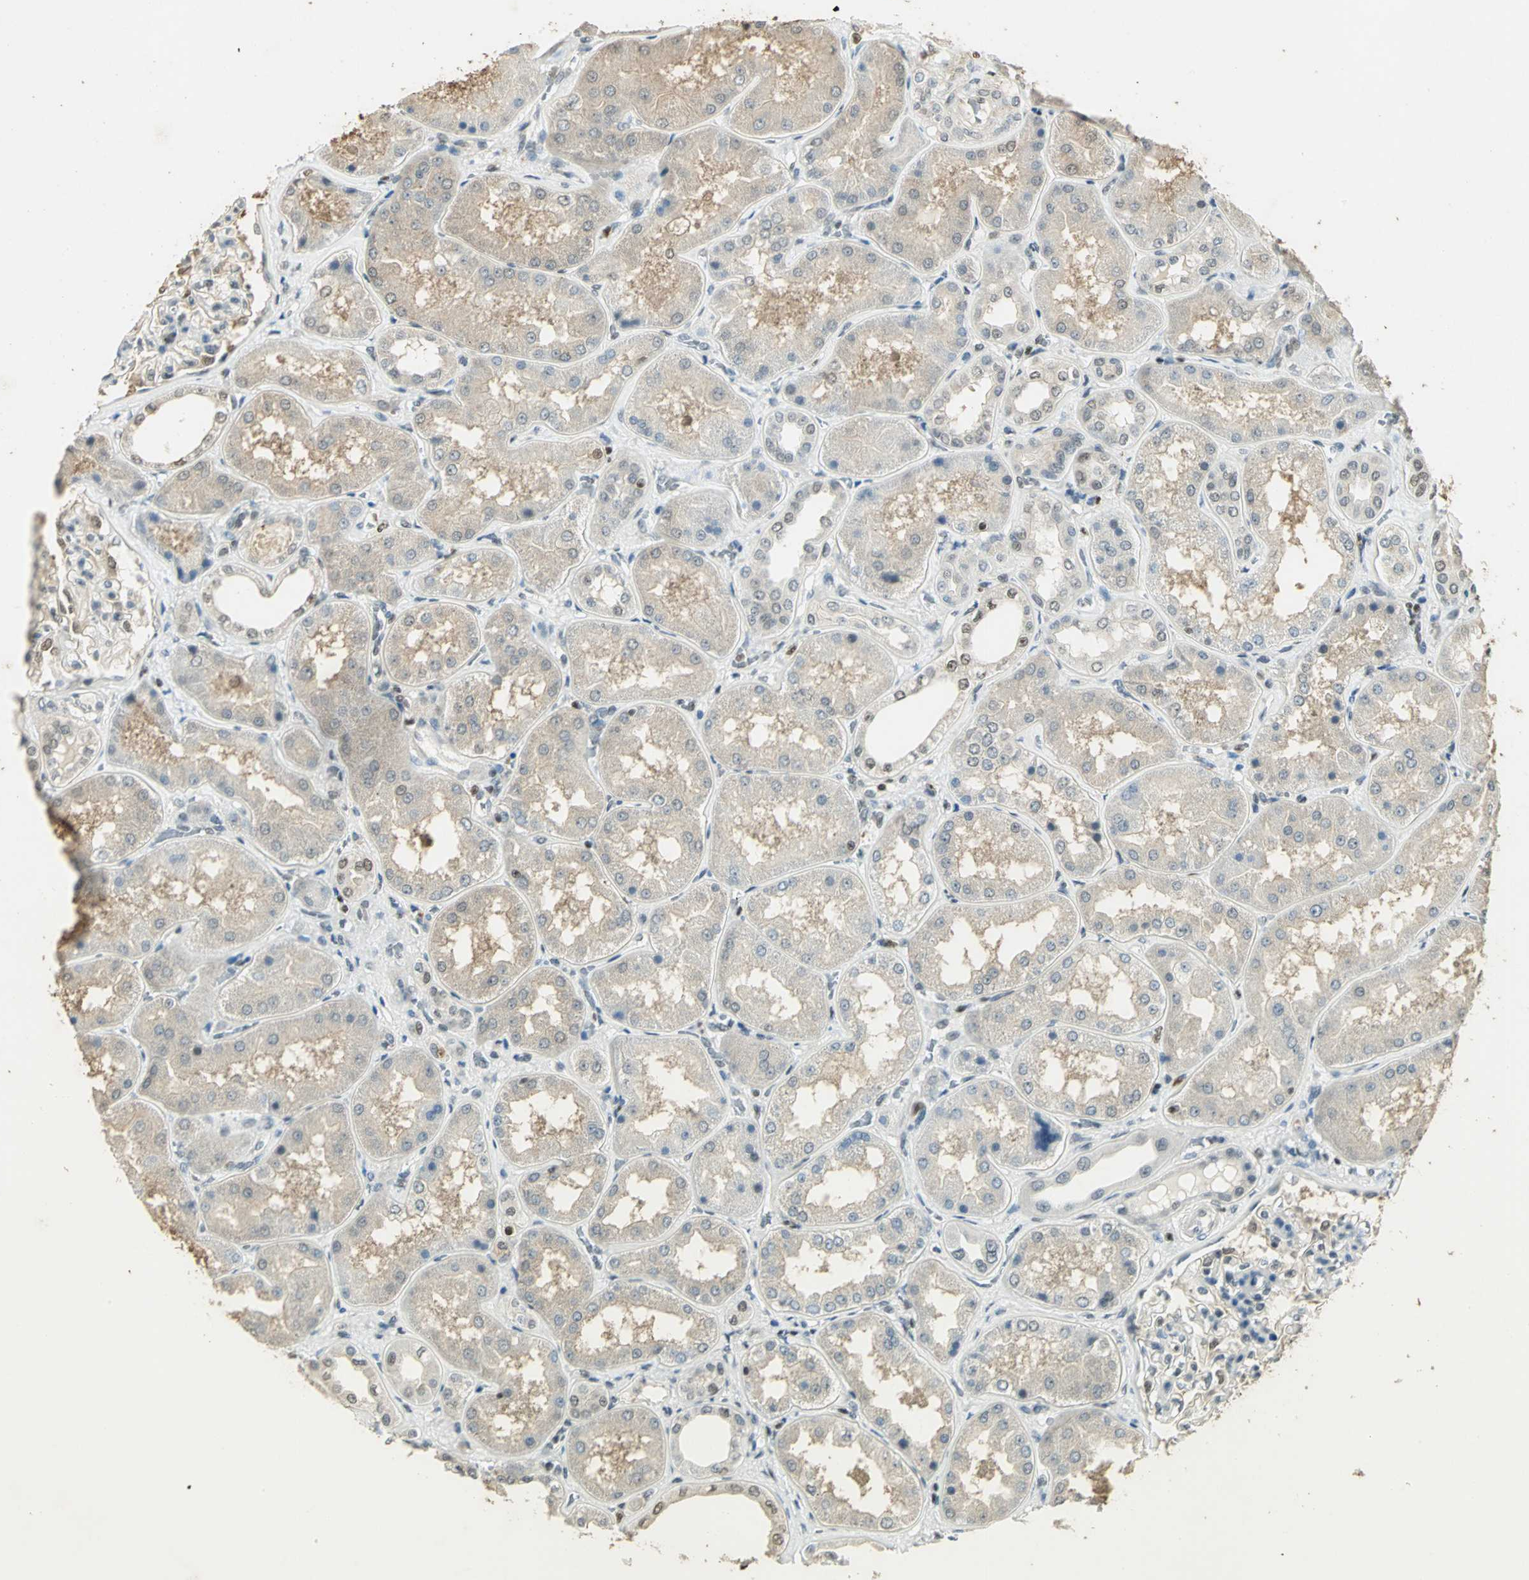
{"staining": {"intensity": "strong", "quantity": "25%-75%", "location": "nuclear"}, "tissue": "kidney", "cell_type": "Cells in glomeruli", "image_type": "normal", "snomed": [{"axis": "morphology", "description": "Normal tissue, NOS"}, {"axis": "topography", "description": "Kidney"}], "caption": "A high-resolution micrograph shows immunohistochemistry staining of unremarkable kidney, which displays strong nuclear positivity in about 25%-75% of cells in glomeruli.", "gene": "ELF1", "patient": {"sex": "female", "age": 56}}